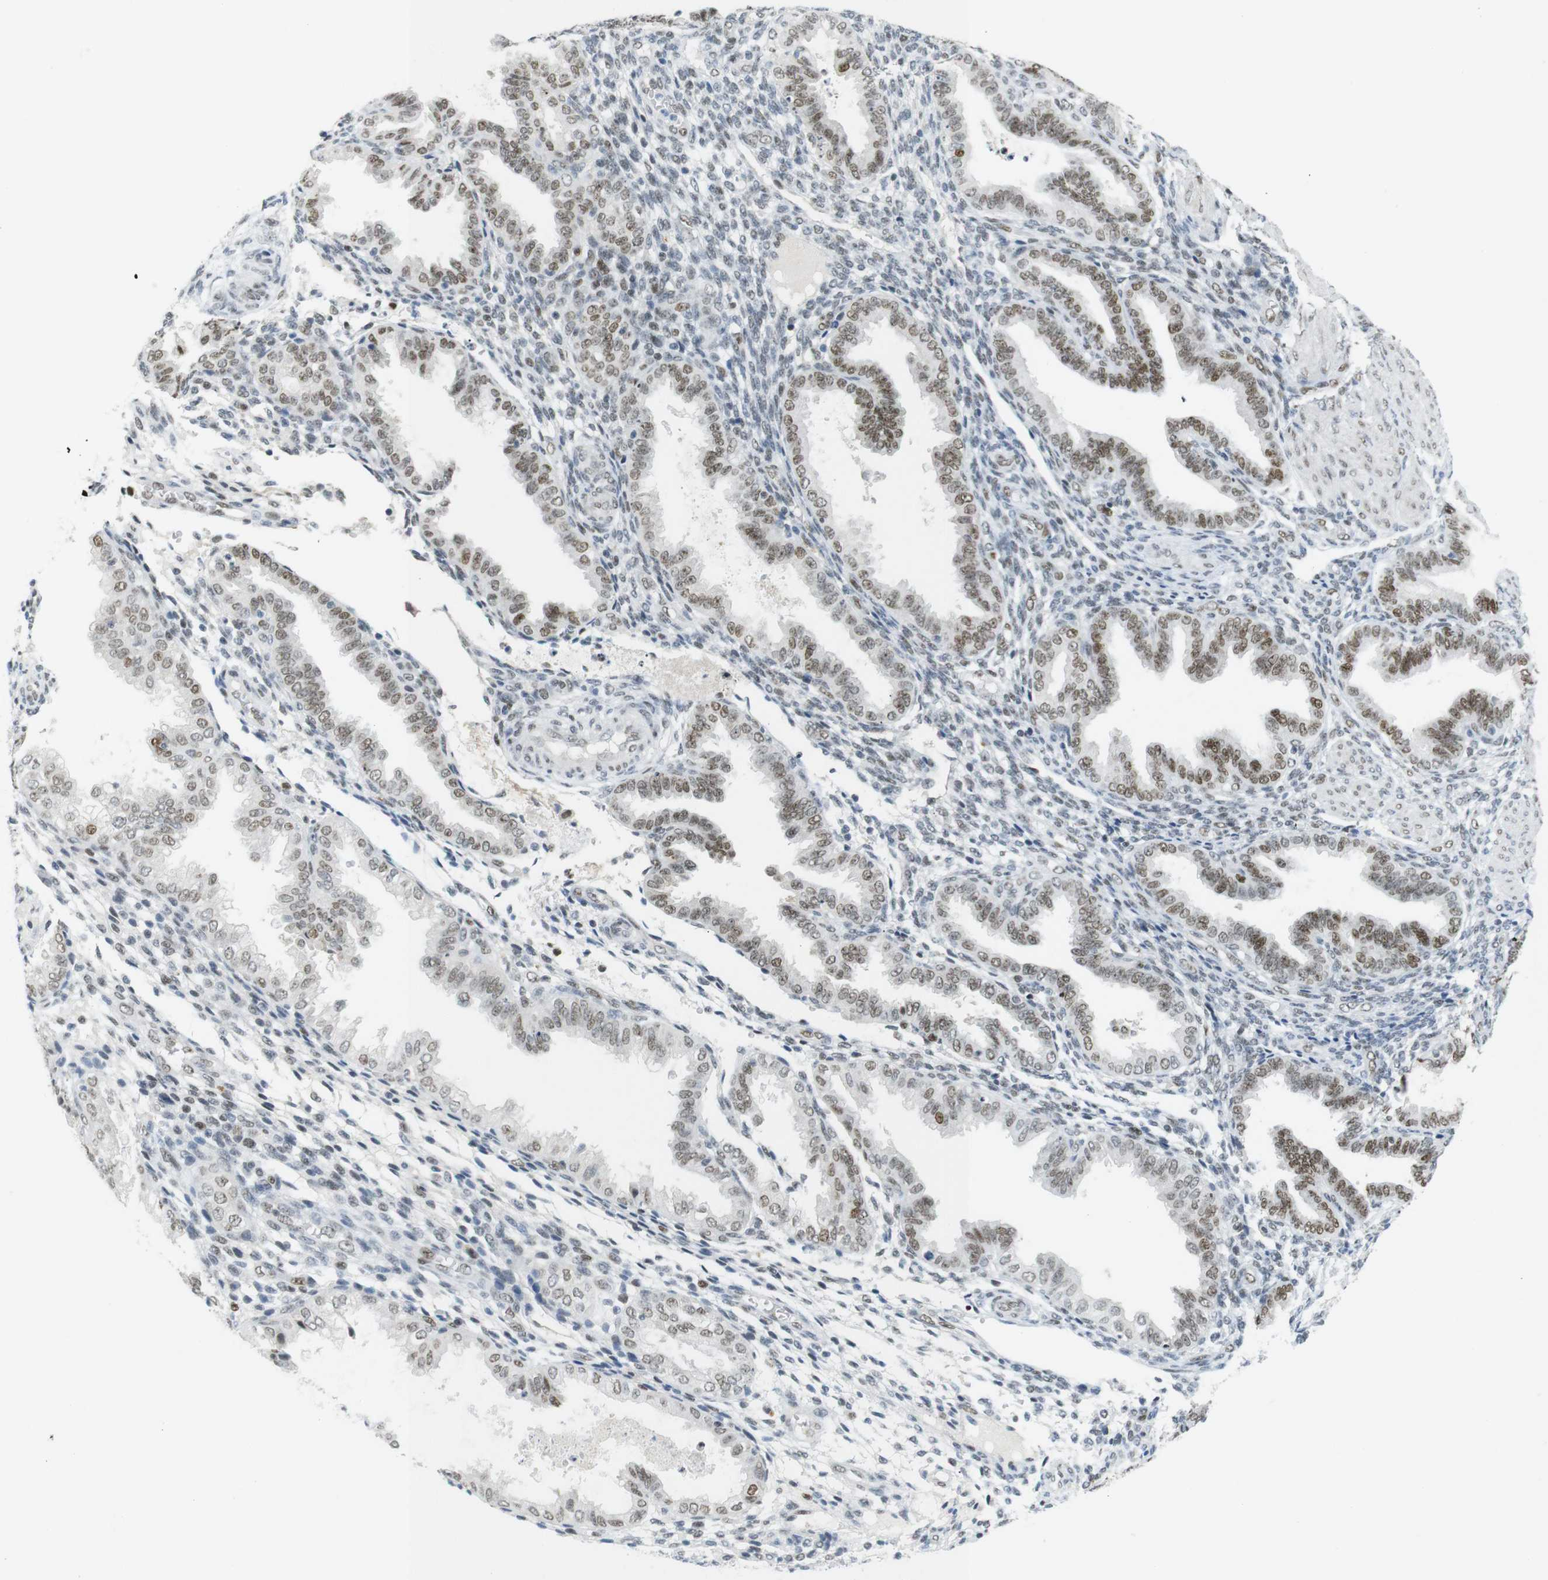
{"staining": {"intensity": "moderate", "quantity": "<25%", "location": "nuclear"}, "tissue": "endometrium", "cell_type": "Cells in endometrial stroma", "image_type": "normal", "snomed": [{"axis": "morphology", "description": "Normal tissue, NOS"}, {"axis": "topography", "description": "Endometrium"}], "caption": "An image showing moderate nuclear positivity in approximately <25% of cells in endometrial stroma in normal endometrium, as visualized by brown immunohistochemical staining.", "gene": "RIOX2", "patient": {"sex": "female", "age": 33}}